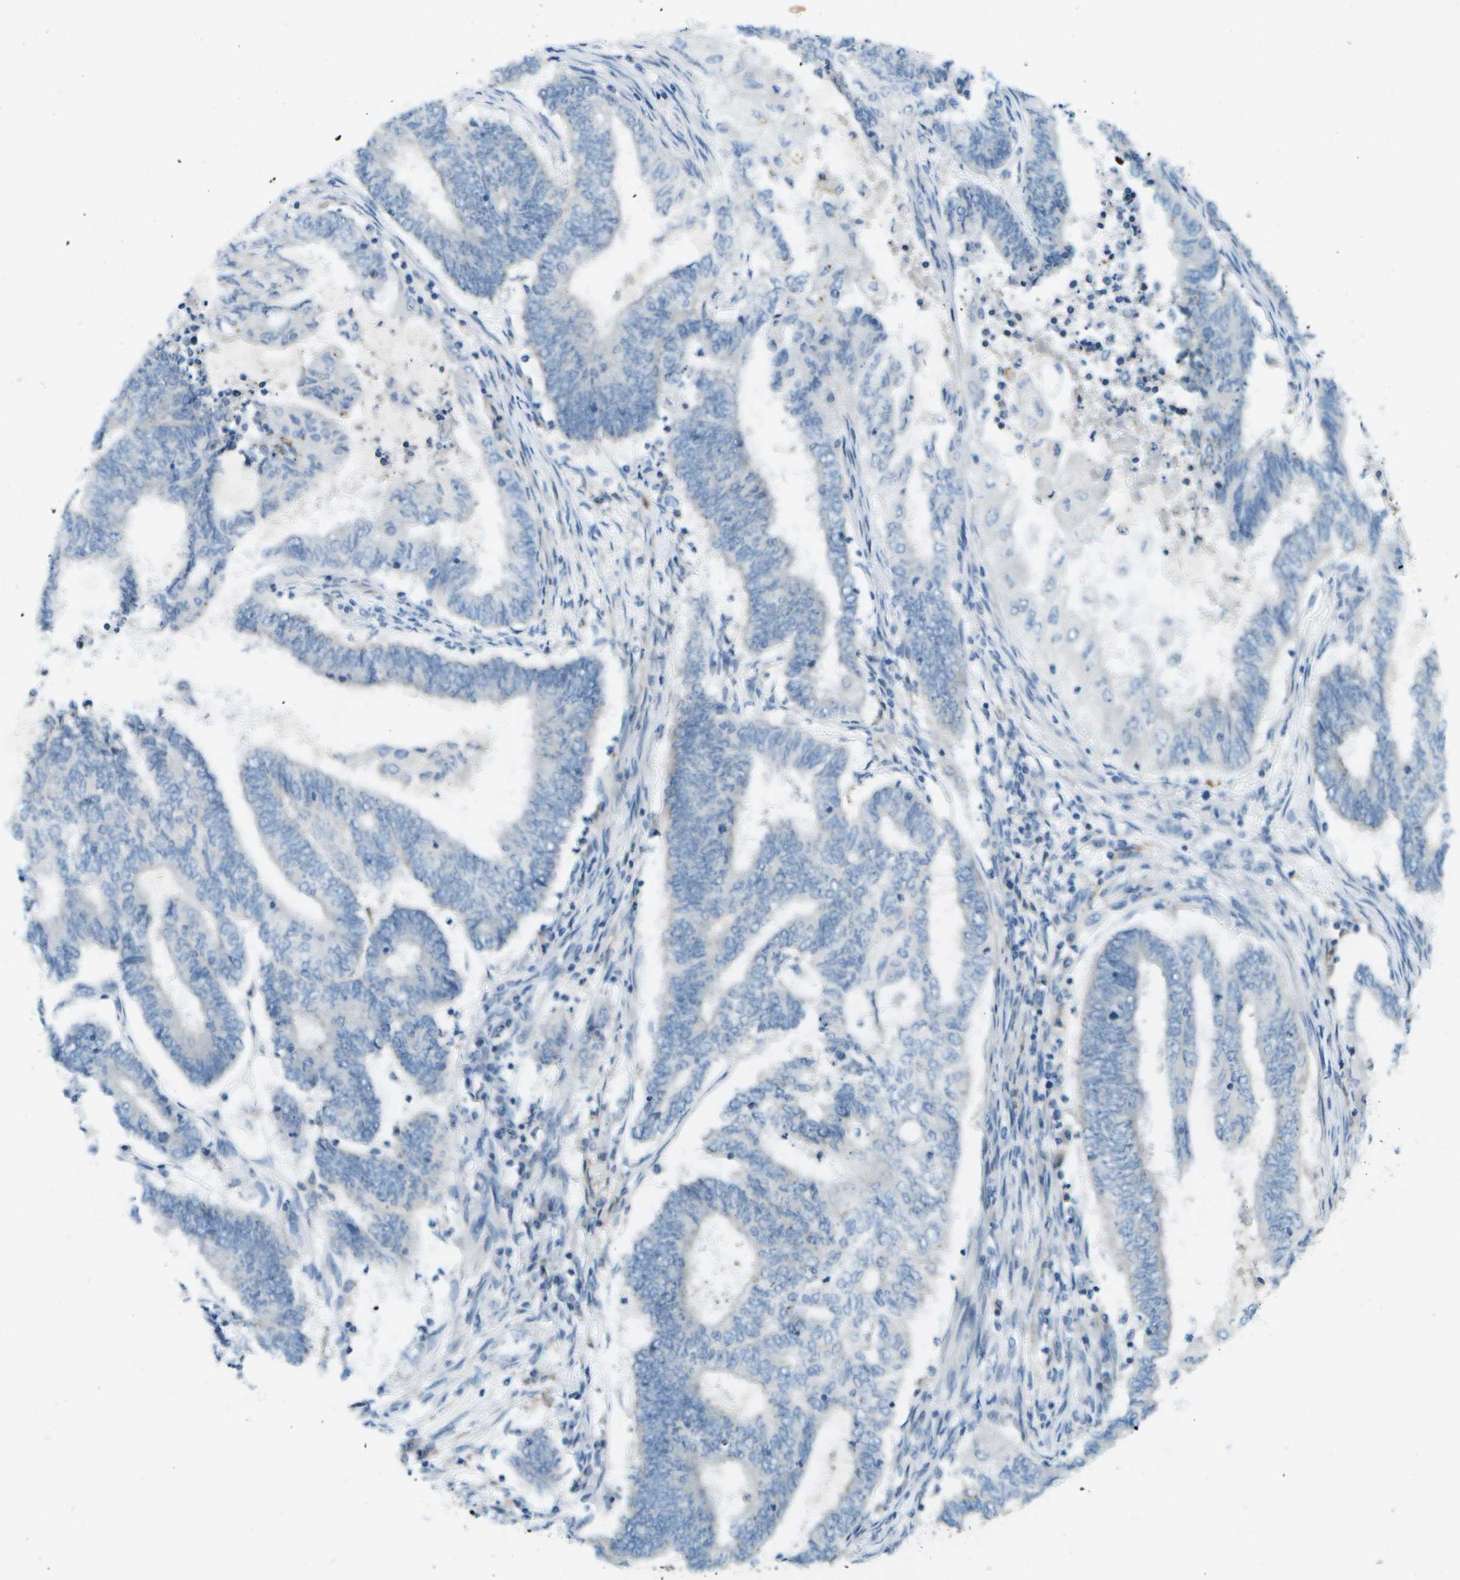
{"staining": {"intensity": "negative", "quantity": "none", "location": "none"}, "tissue": "endometrial cancer", "cell_type": "Tumor cells", "image_type": "cancer", "snomed": [{"axis": "morphology", "description": "Adenocarcinoma, NOS"}, {"axis": "topography", "description": "Uterus"}, {"axis": "topography", "description": "Endometrium"}], "caption": "IHC of human endometrial cancer demonstrates no positivity in tumor cells.", "gene": "CDH23", "patient": {"sex": "female", "age": 70}}